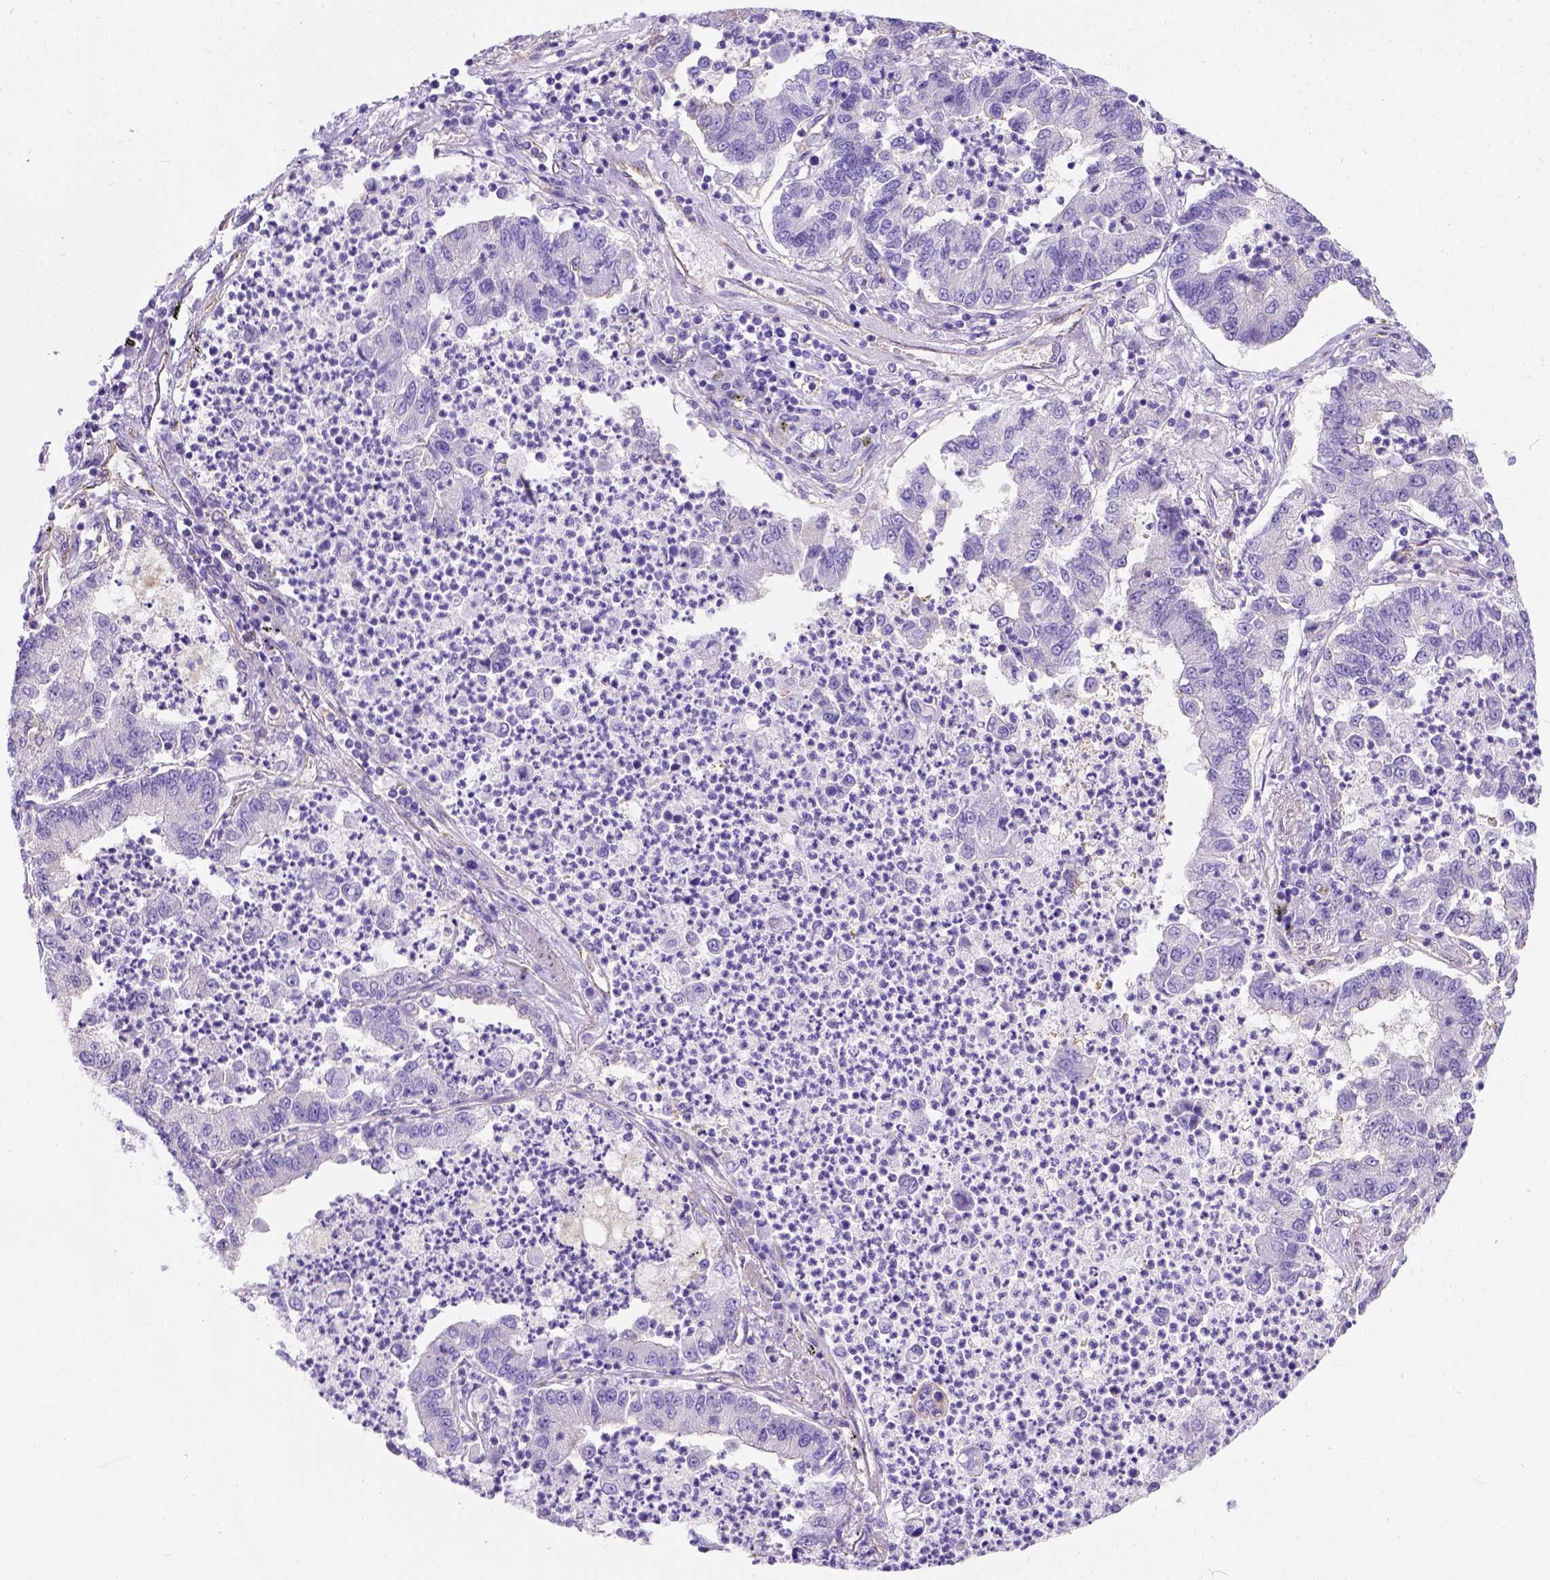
{"staining": {"intensity": "negative", "quantity": "none", "location": "none"}, "tissue": "lung cancer", "cell_type": "Tumor cells", "image_type": "cancer", "snomed": [{"axis": "morphology", "description": "Adenocarcinoma, NOS"}, {"axis": "topography", "description": "Lung"}], "caption": "Immunohistochemistry (IHC) micrograph of human lung cancer stained for a protein (brown), which exhibits no positivity in tumor cells.", "gene": "PHF7", "patient": {"sex": "female", "age": 57}}